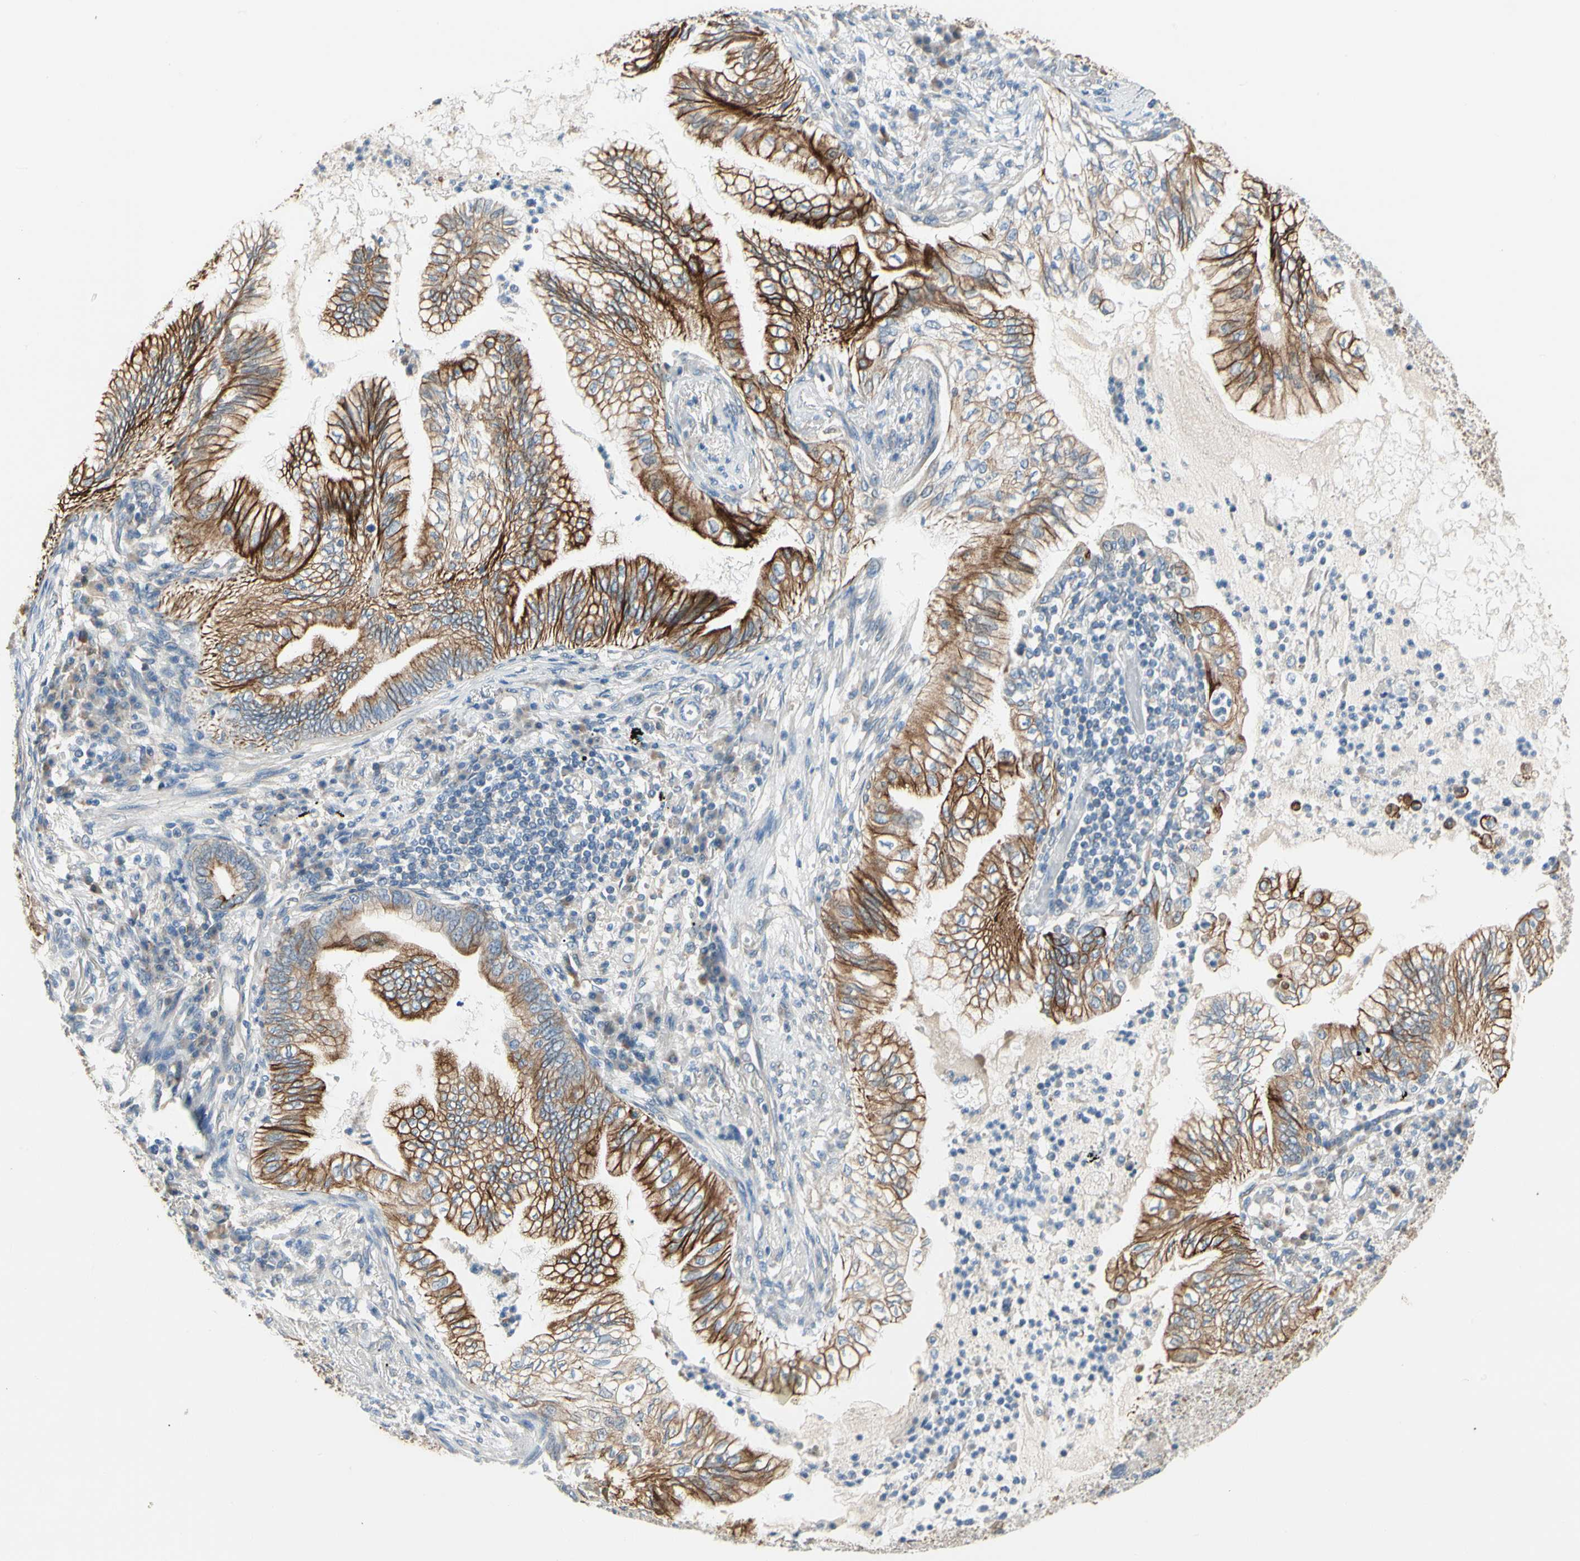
{"staining": {"intensity": "strong", "quantity": ">75%", "location": "cytoplasmic/membranous"}, "tissue": "lung cancer", "cell_type": "Tumor cells", "image_type": "cancer", "snomed": [{"axis": "morphology", "description": "Normal tissue, NOS"}, {"axis": "morphology", "description": "Adenocarcinoma, NOS"}, {"axis": "topography", "description": "Bronchus"}, {"axis": "topography", "description": "Lung"}], "caption": "This image reveals IHC staining of human lung cancer (adenocarcinoma), with high strong cytoplasmic/membranous staining in about >75% of tumor cells.", "gene": "DUSP12", "patient": {"sex": "female", "age": 70}}